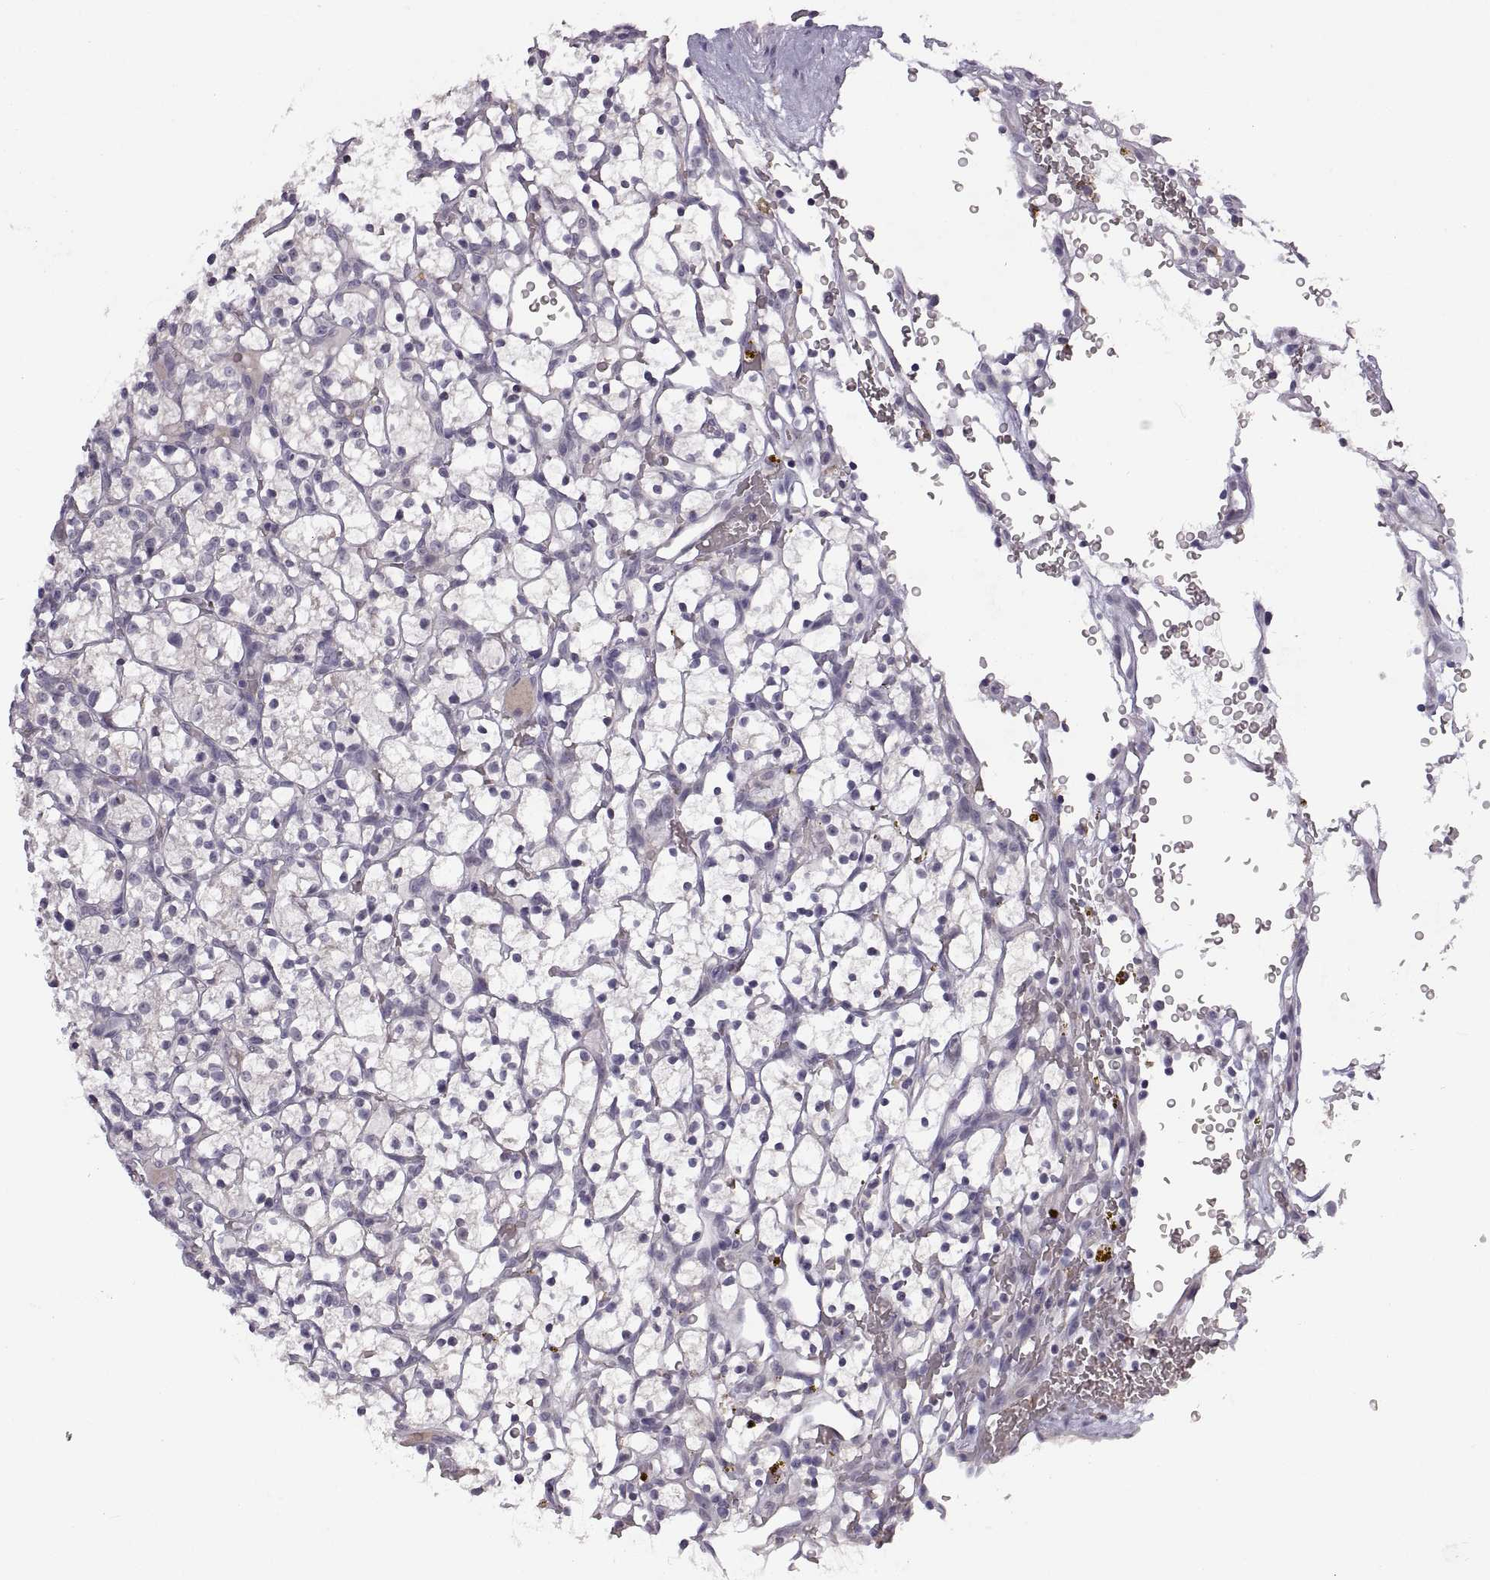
{"staining": {"intensity": "negative", "quantity": "none", "location": "none"}, "tissue": "renal cancer", "cell_type": "Tumor cells", "image_type": "cancer", "snomed": [{"axis": "morphology", "description": "Adenocarcinoma, NOS"}, {"axis": "topography", "description": "Kidney"}], "caption": "An IHC image of adenocarcinoma (renal) is shown. There is no staining in tumor cells of adenocarcinoma (renal).", "gene": "MEIOC", "patient": {"sex": "female", "age": 64}}